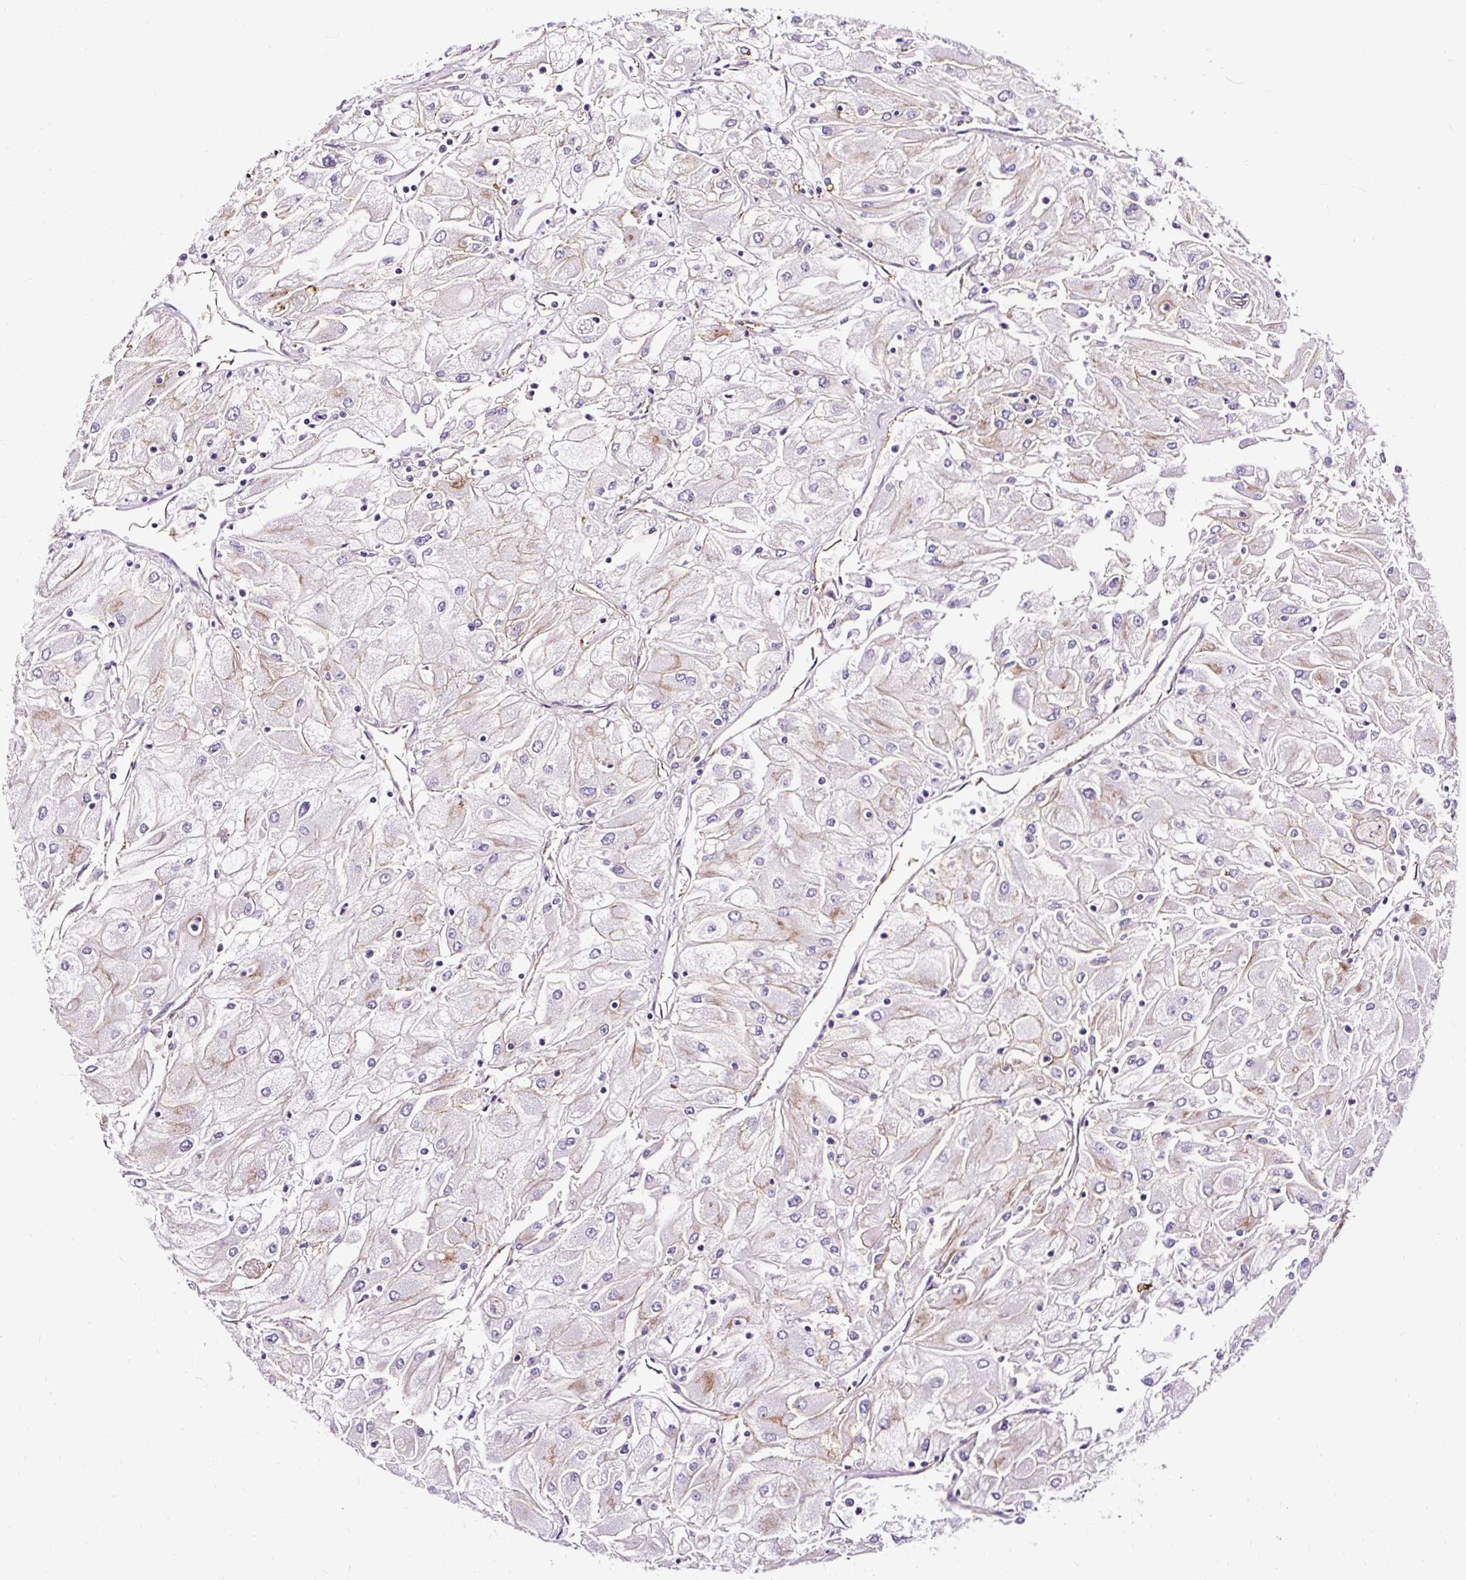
{"staining": {"intensity": "weak", "quantity": "<25%", "location": "cytoplasmic/membranous"}, "tissue": "renal cancer", "cell_type": "Tumor cells", "image_type": "cancer", "snomed": [{"axis": "morphology", "description": "Adenocarcinoma, NOS"}, {"axis": "topography", "description": "Kidney"}], "caption": "IHC image of renal cancer (adenocarcinoma) stained for a protein (brown), which reveals no staining in tumor cells.", "gene": "SLC7A8", "patient": {"sex": "male", "age": 80}}